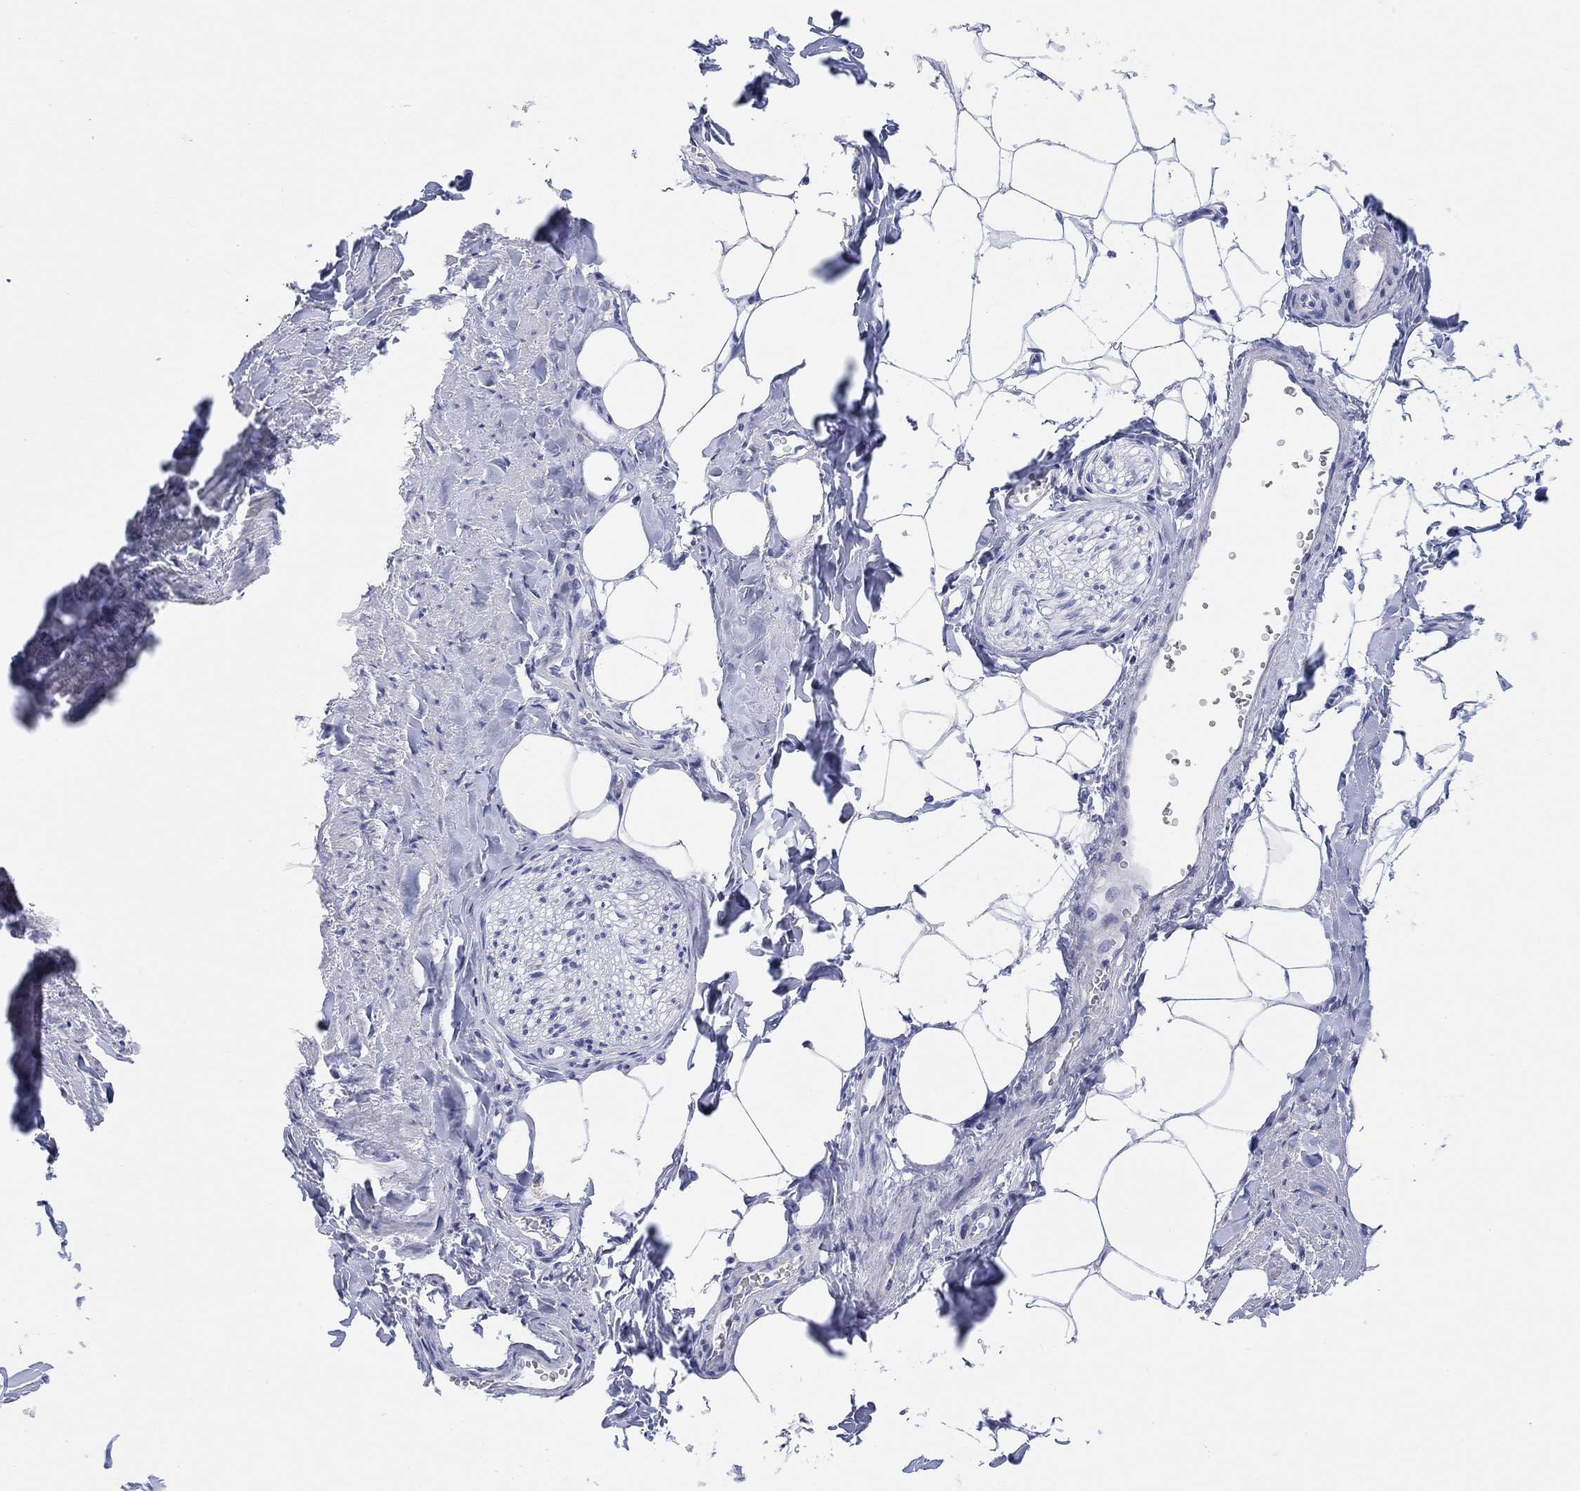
{"staining": {"intensity": "negative", "quantity": "none", "location": "none"}, "tissue": "adipose tissue", "cell_type": "Adipocytes", "image_type": "normal", "snomed": [{"axis": "morphology", "description": "Normal tissue, NOS"}, {"axis": "morphology", "description": "Carcinoid, malignant, NOS"}, {"axis": "topography", "description": "Small intestine"}, {"axis": "topography", "description": "Peripheral nerve tissue"}], "caption": "Immunohistochemistry of unremarkable adipose tissue shows no expression in adipocytes.", "gene": "XIRP2", "patient": {"sex": "male", "age": 52}}